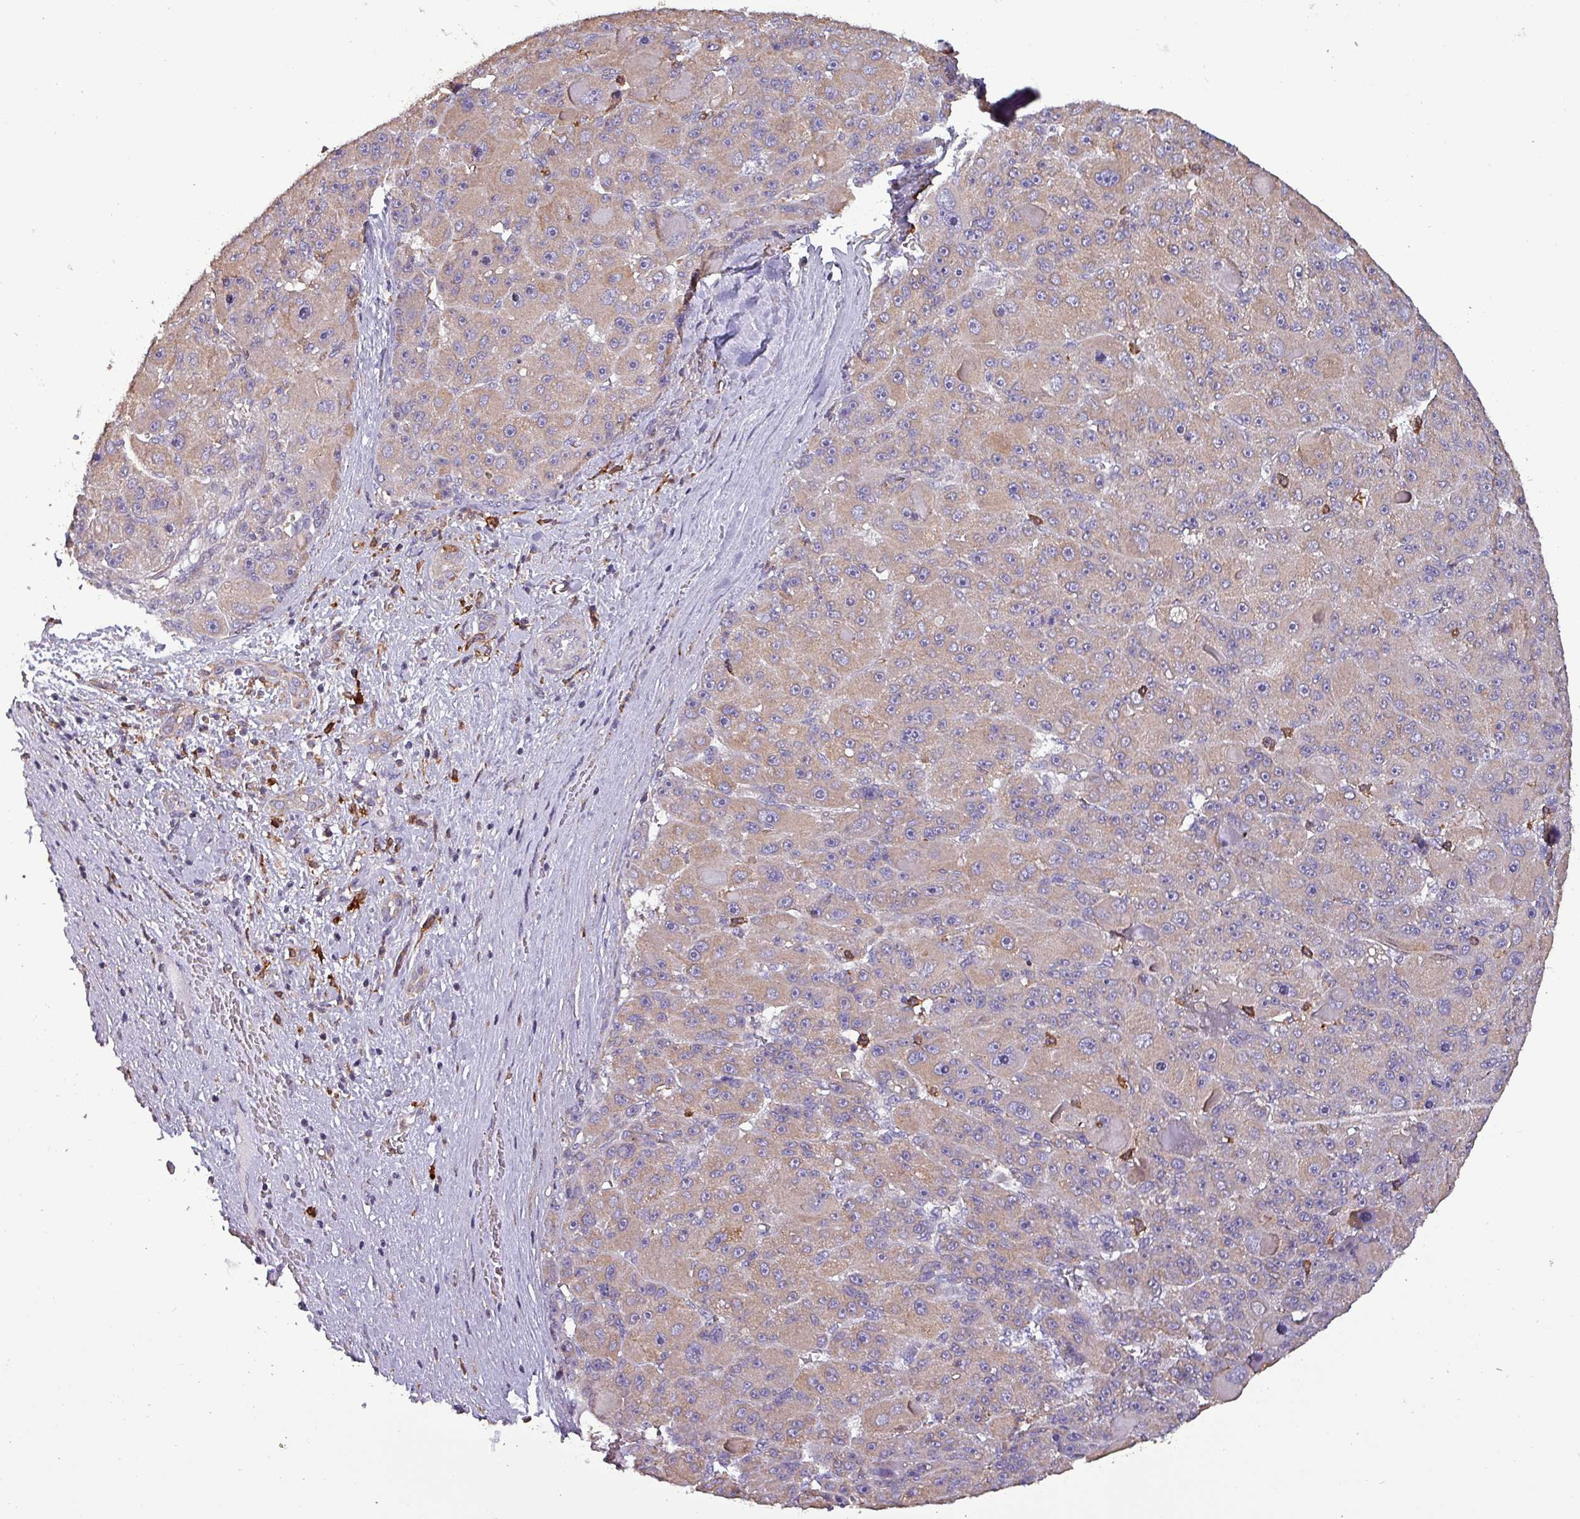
{"staining": {"intensity": "moderate", "quantity": "25%-75%", "location": "cytoplasmic/membranous"}, "tissue": "liver cancer", "cell_type": "Tumor cells", "image_type": "cancer", "snomed": [{"axis": "morphology", "description": "Carcinoma, Hepatocellular, NOS"}, {"axis": "topography", "description": "Liver"}], "caption": "The micrograph reveals a brown stain indicating the presence of a protein in the cytoplasmic/membranous of tumor cells in liver cancer. (DAB IHC with brightfield microscopy, high magnification).", "gene": "SCIN", "patient": {"sex": "male", "age": 76}}